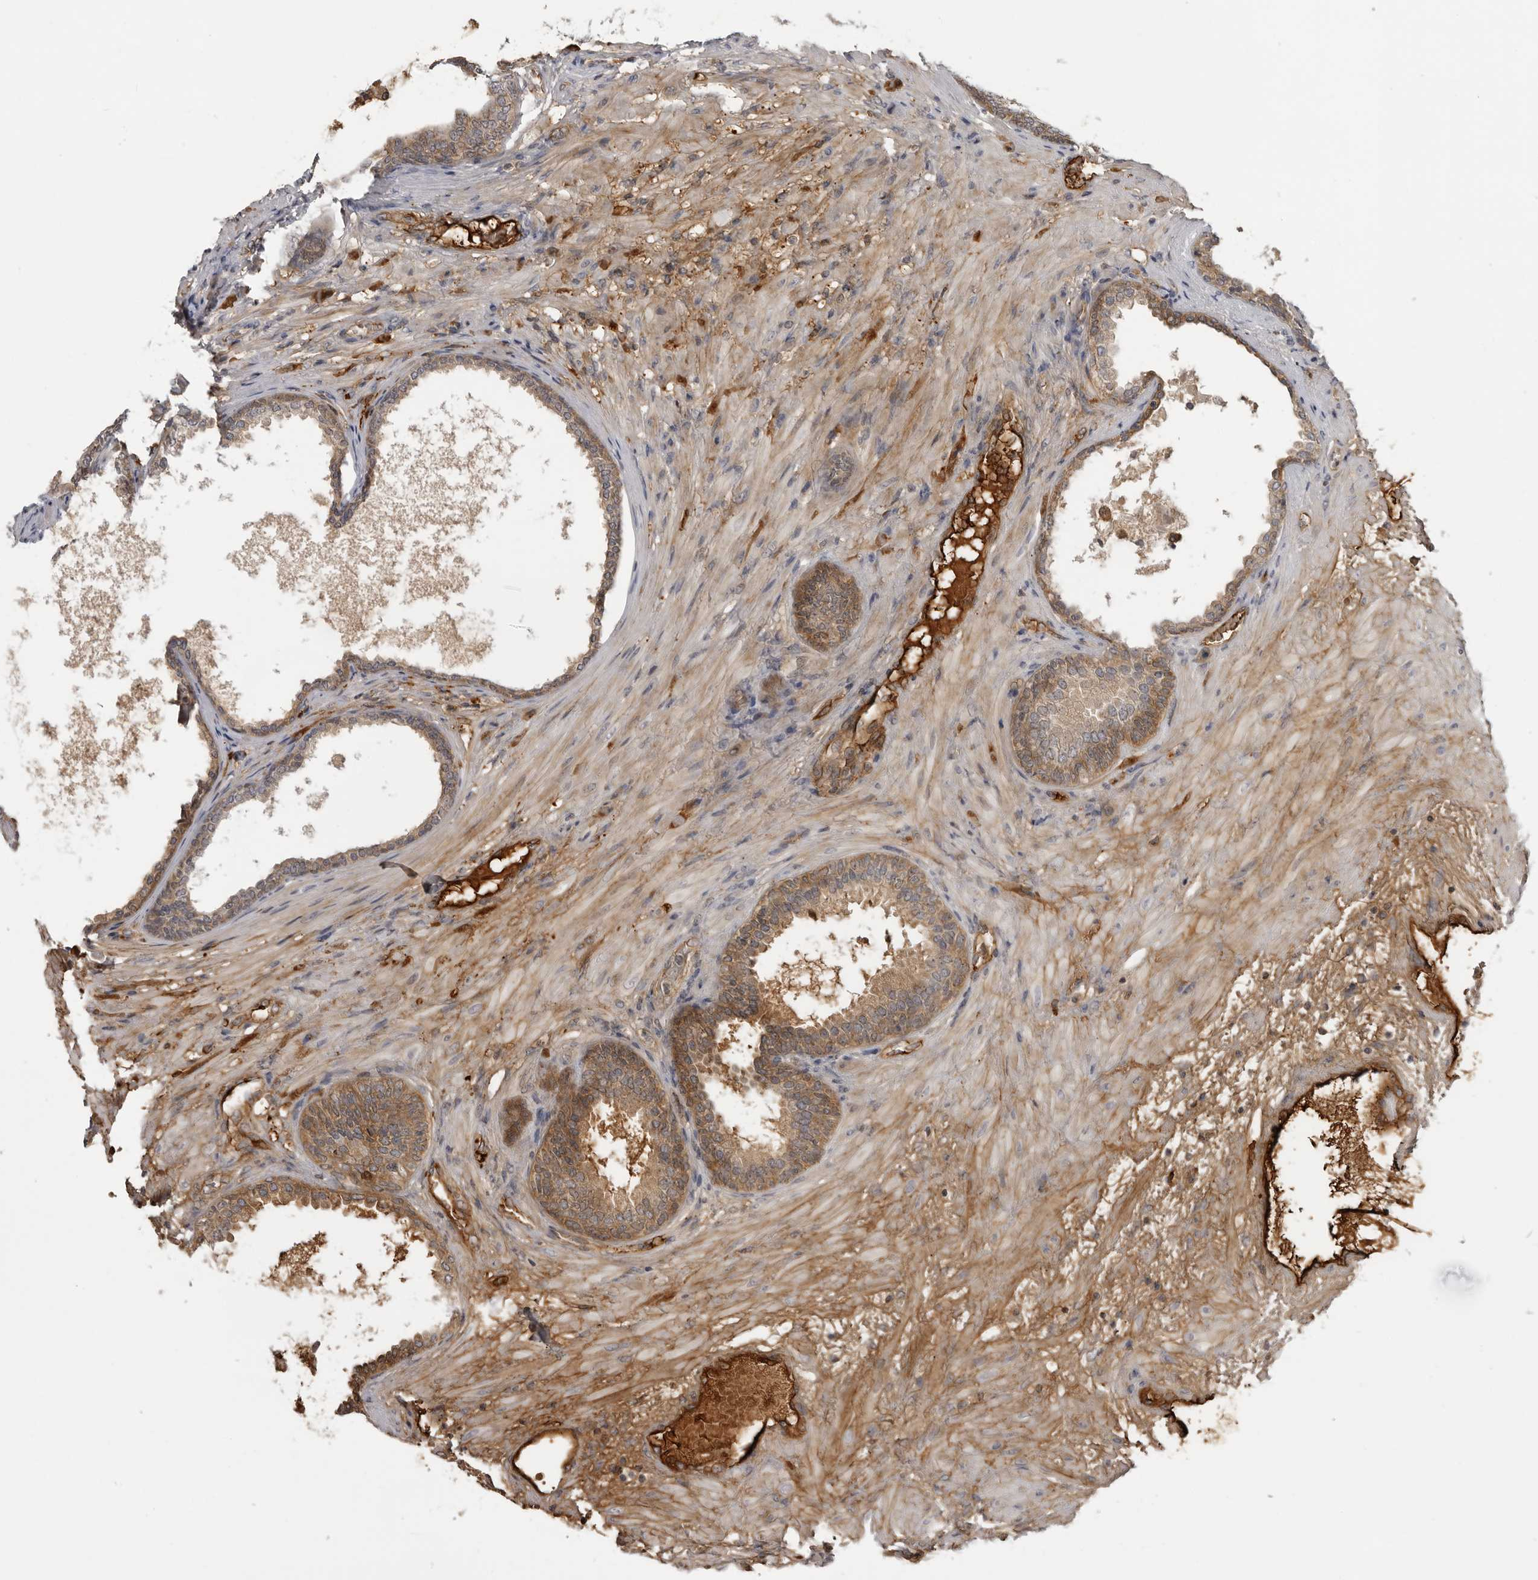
{"staining": {"intensity": "moderate", "quantity": ">75%", "location": "cytoplasmic/membranous,nuclear"}, "tissue": "prostate", "cell_type": "Glandular cells", "image_type": "normal", "snomed": [{"axis": "morphology", "description": "Normal tissue, NOS"}, {"axis": "topography", "description": "Prostate"}], "caption": "Human prostate stained for a protein (brown) exhibits moderate cytoplasmic/membranous,nuclear positive staining in about >75% of glandular cells.", "gene": "PLEKHF2", "patient": {"sex": "male", "age": 76}}